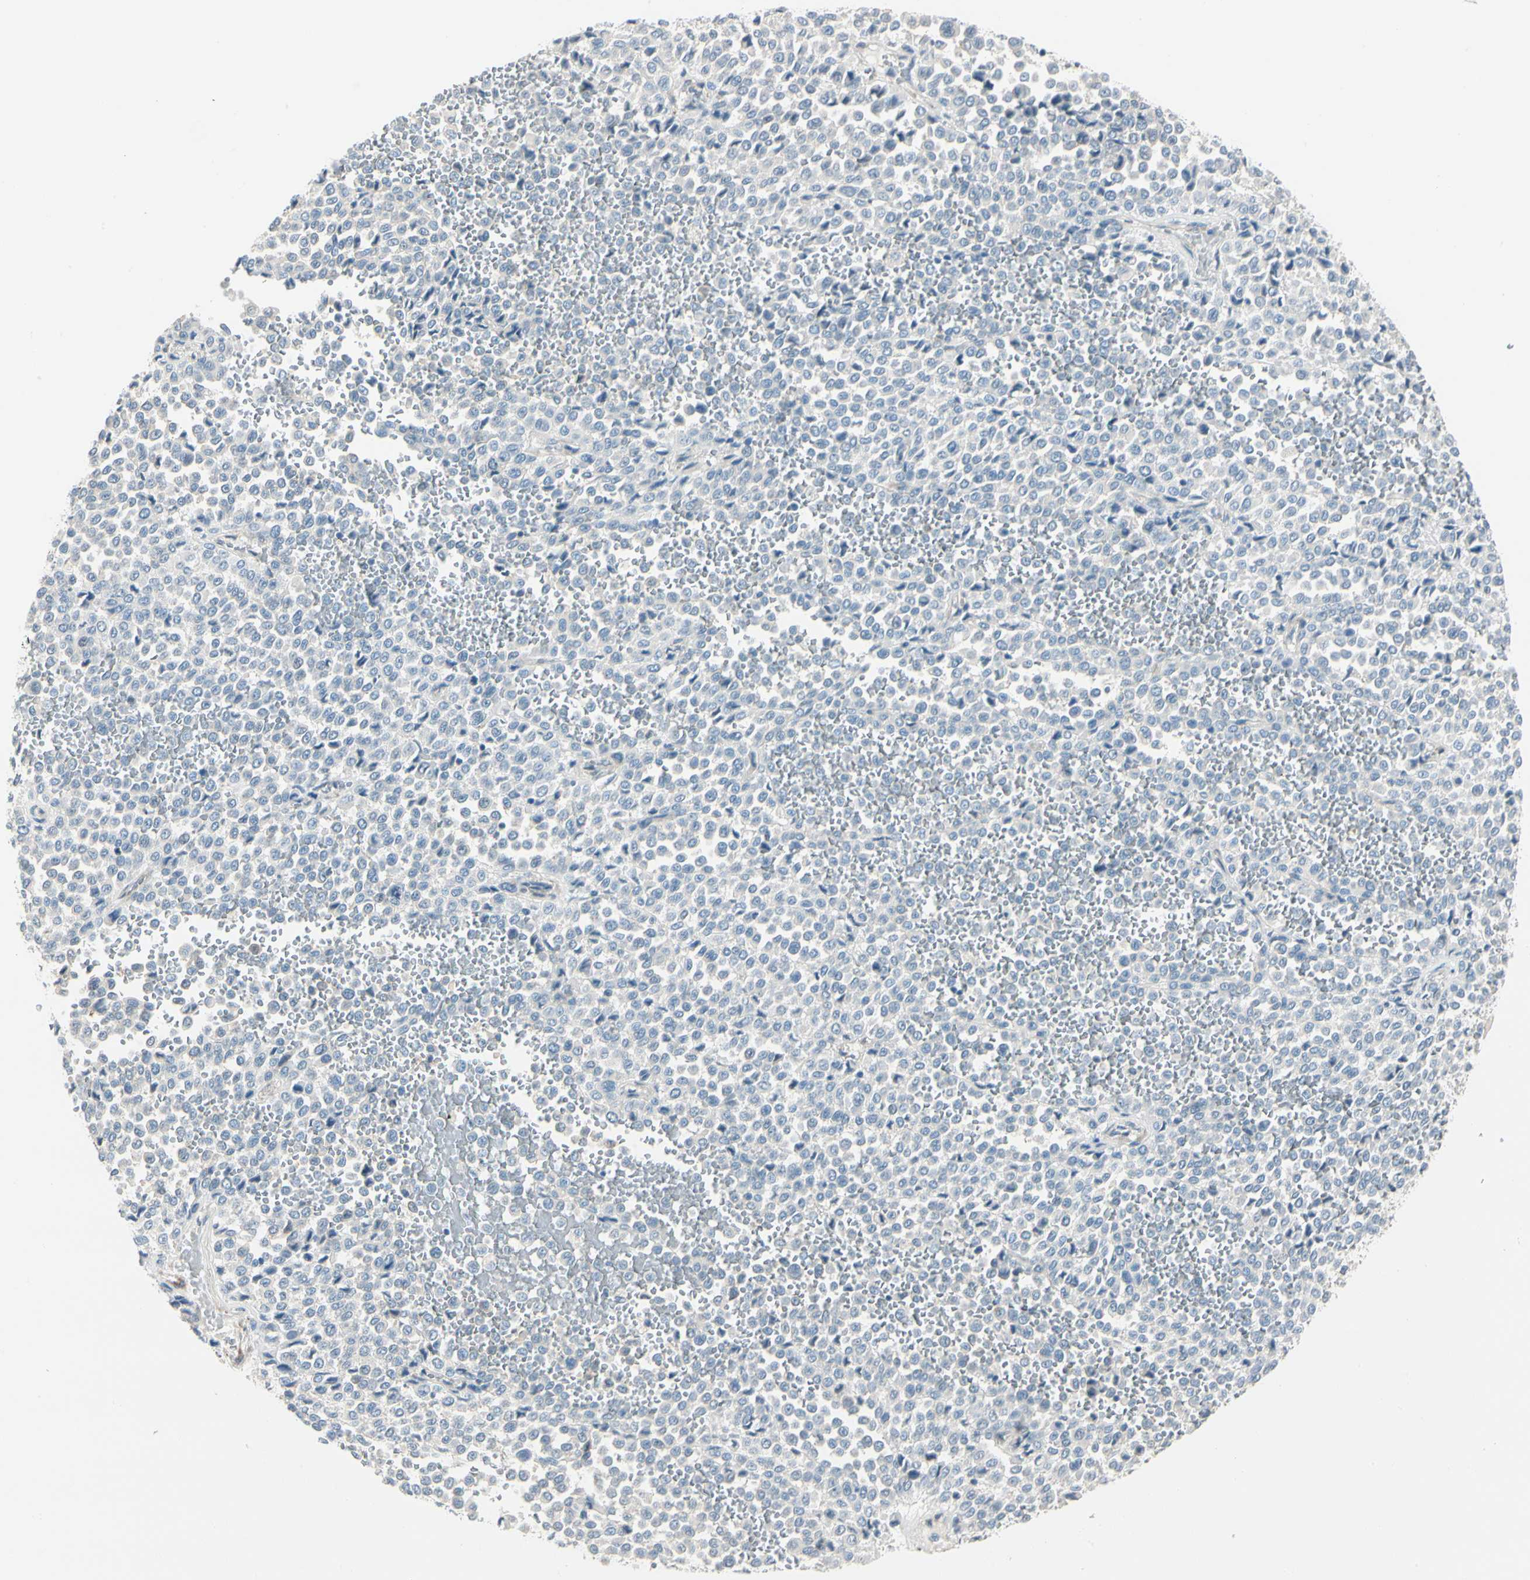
{"staining": {"intensity": "negative", "quantity": "none", "location": "none"}, "tissue": "melanoma", "cell_type": "Tumor cells", "image_type": "cancer", "snomed": [{"axis": "morphology", "description": "Malignant melanoma, Metastatic site"}, {"axis": "topography", "description": "Pancreas"}], "caption": "Immunohistochemistry (IHC) micrograph of malignant melanoma (metastatic site) stained for a protein (brown), which displays no staining in tumor cells.", "gene": "DUSP12", "patient": {"sex": "female", "age": 30}}